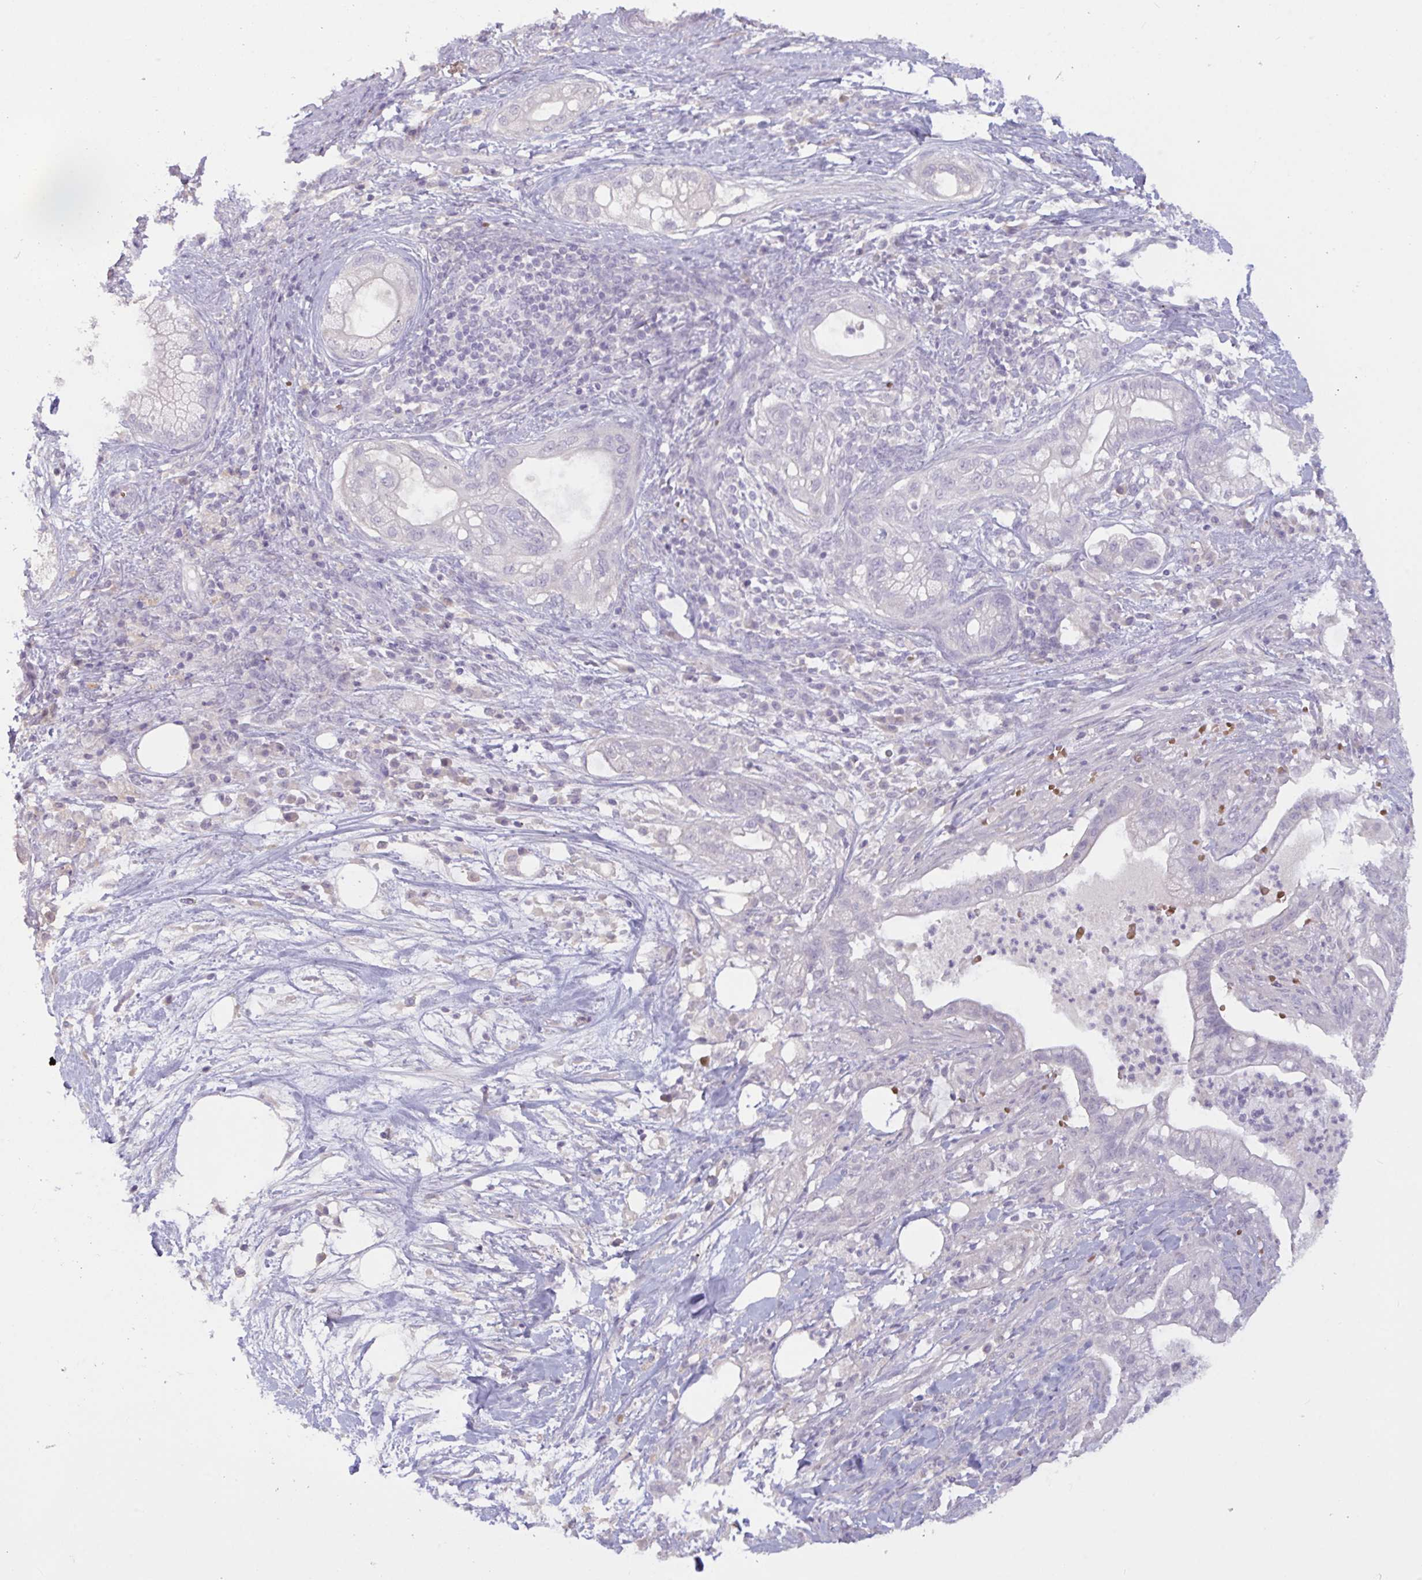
{"staining": {"intensity": "negative", "quantity": "none", "location": "none"}, "tissue": "pancreatic cancer", "cell_type": "Tumor cells", "image_type": "cancer", "snomed": [{"axis": "morphology", "description": "Adenocarcinoma, NOS"}, {"axis": "topography", "description": "Pancreas"}], "caption": "Immunohistochemistry photomicrograph of human pancreatic adenocarcinoma stained for a protein (brown), which demonstrates no staining in tumor cells. (DAB (3,3'-diaminobenzidine) immunohistochemistry (IHC) visualized using brightfield microscopy, high magnification).", "gene": "RFPL4B", "patient": {"sex": "male", "age": 44}}